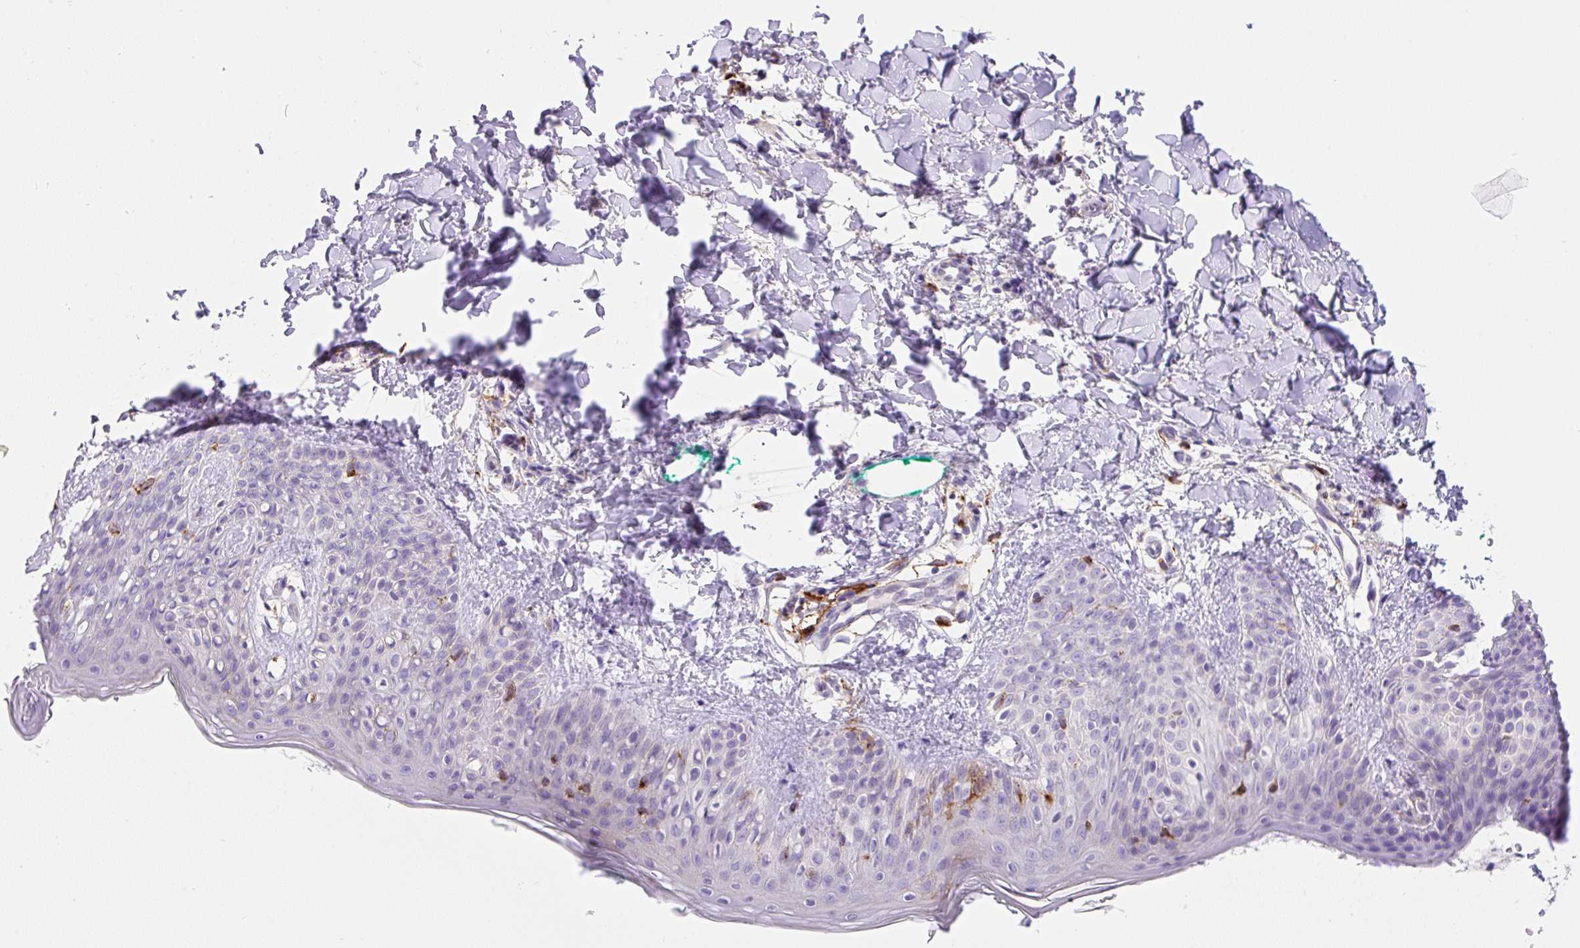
{"staining": {"intensity": "negative", "quantity": "none", "location": "none"}, "tissue": "skin", "cell_type": "Fibroblasts", "image_type": "normal", "snomed": [{"axis": "morphology", "description": "Normal tissue, NOS"}, {"axis": "topography", "description": "Skin"}], "caption": "A photomicrograph of human skin is negative for staining in fibroblasts. (Stains: DAB (3,3'-diaminobenzidine) IHC with hematoxylin counter stain, Microscopy: brightfield microscopy at high magnification).", "gene": "TDRD15", "patient": {"sex": "male", "age": 16}}